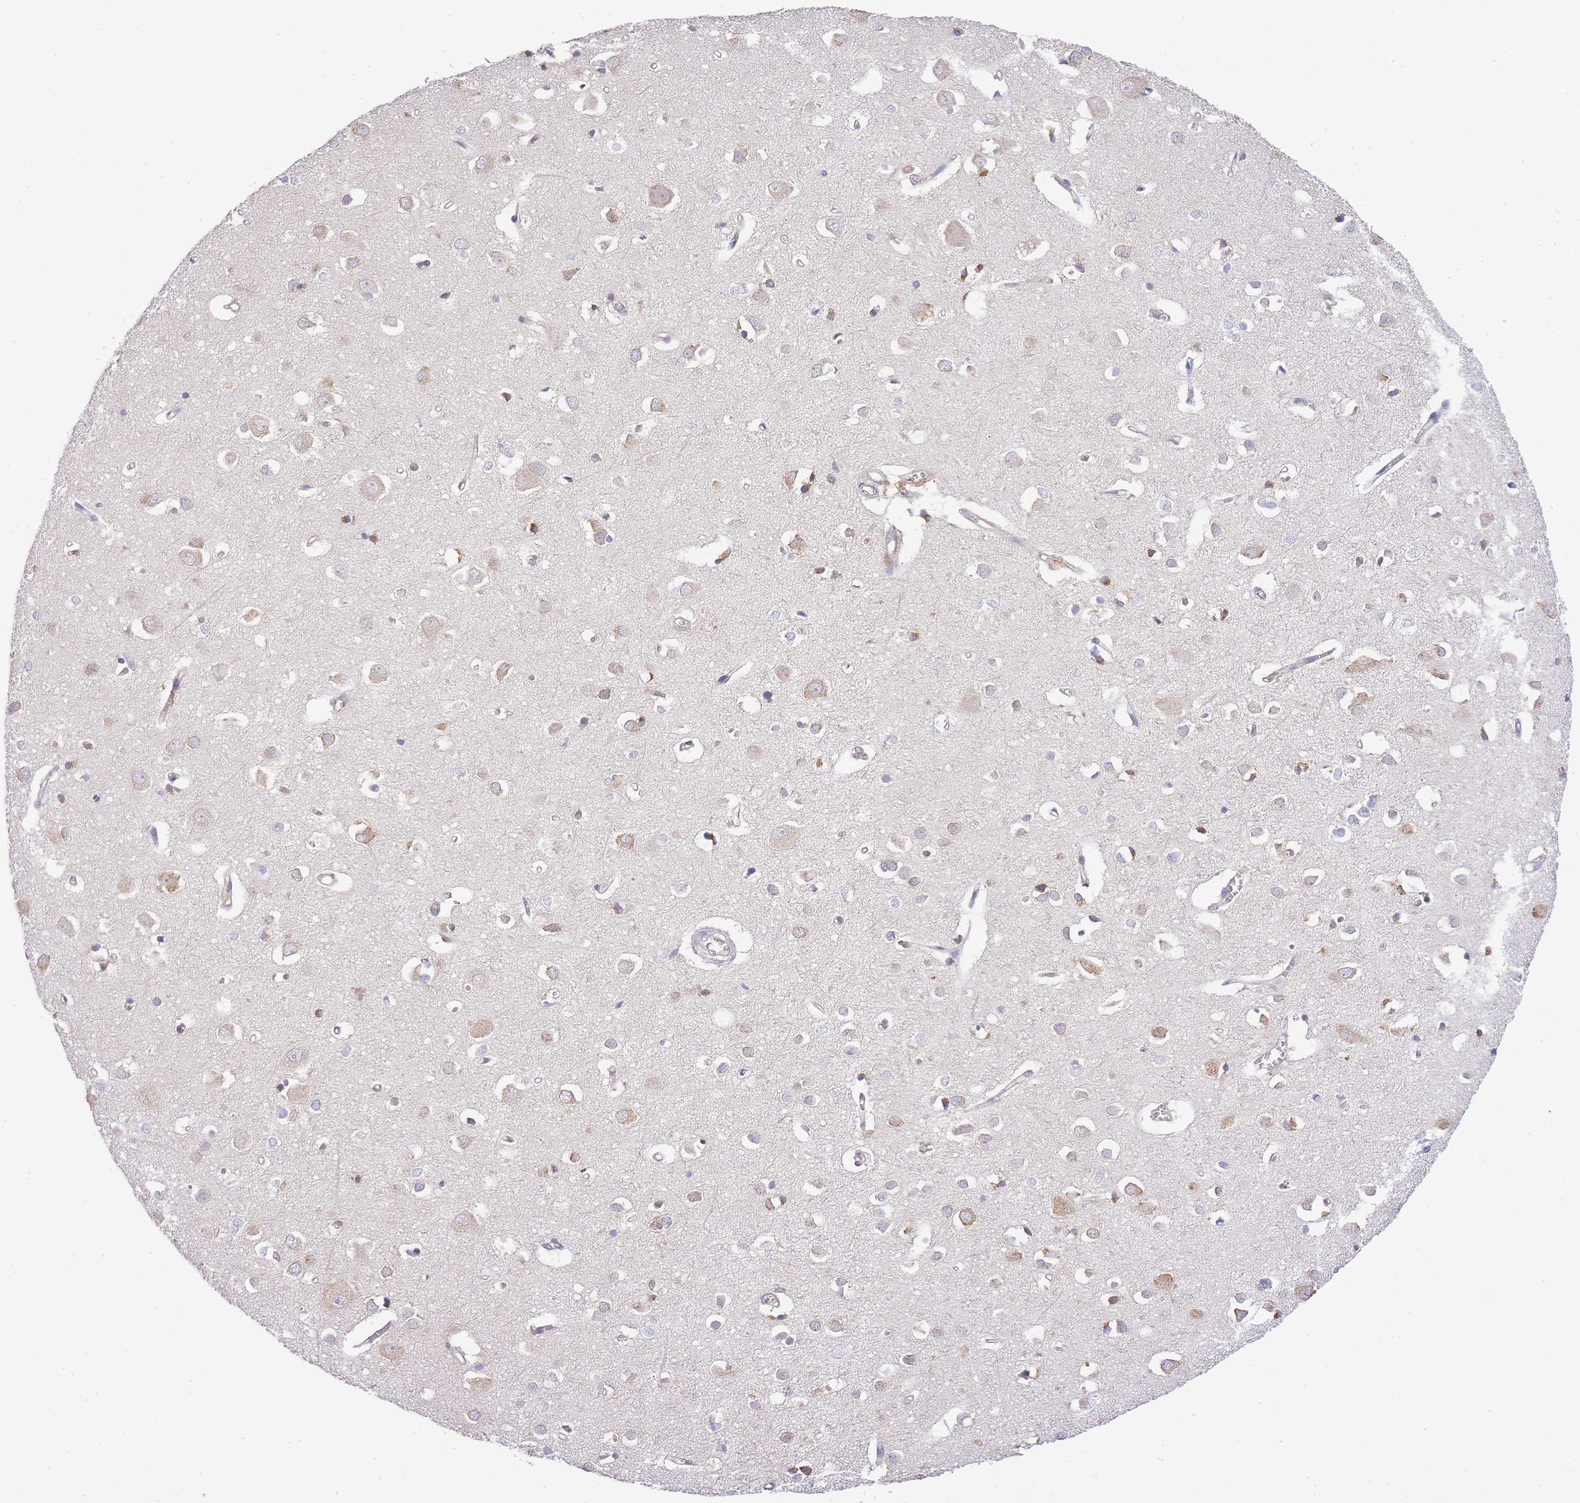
{"staining": {"intensity": "weak", "quantity": ">75%", "location": "cytoplasmic/membranous"}, "tissue": "cerebral cortex", "cell_type": "Endothelial cells", "image_type": "normal", "snomed": [{"axis": "morphology", "description": "Normal tissue, NOS"}, {"axis": "topography", "description": "Cerebral cortex"}], "caption": "Immunohistochemical staining of normal human cerebral cortex demonstrates >75% levels of weak cytoplasmic/membranous protein expression in about >75% of endothelial cells. Nuclei are stained in blue.", "gene": "BEX1", "patient": {"sex": "female", "age": 64}}